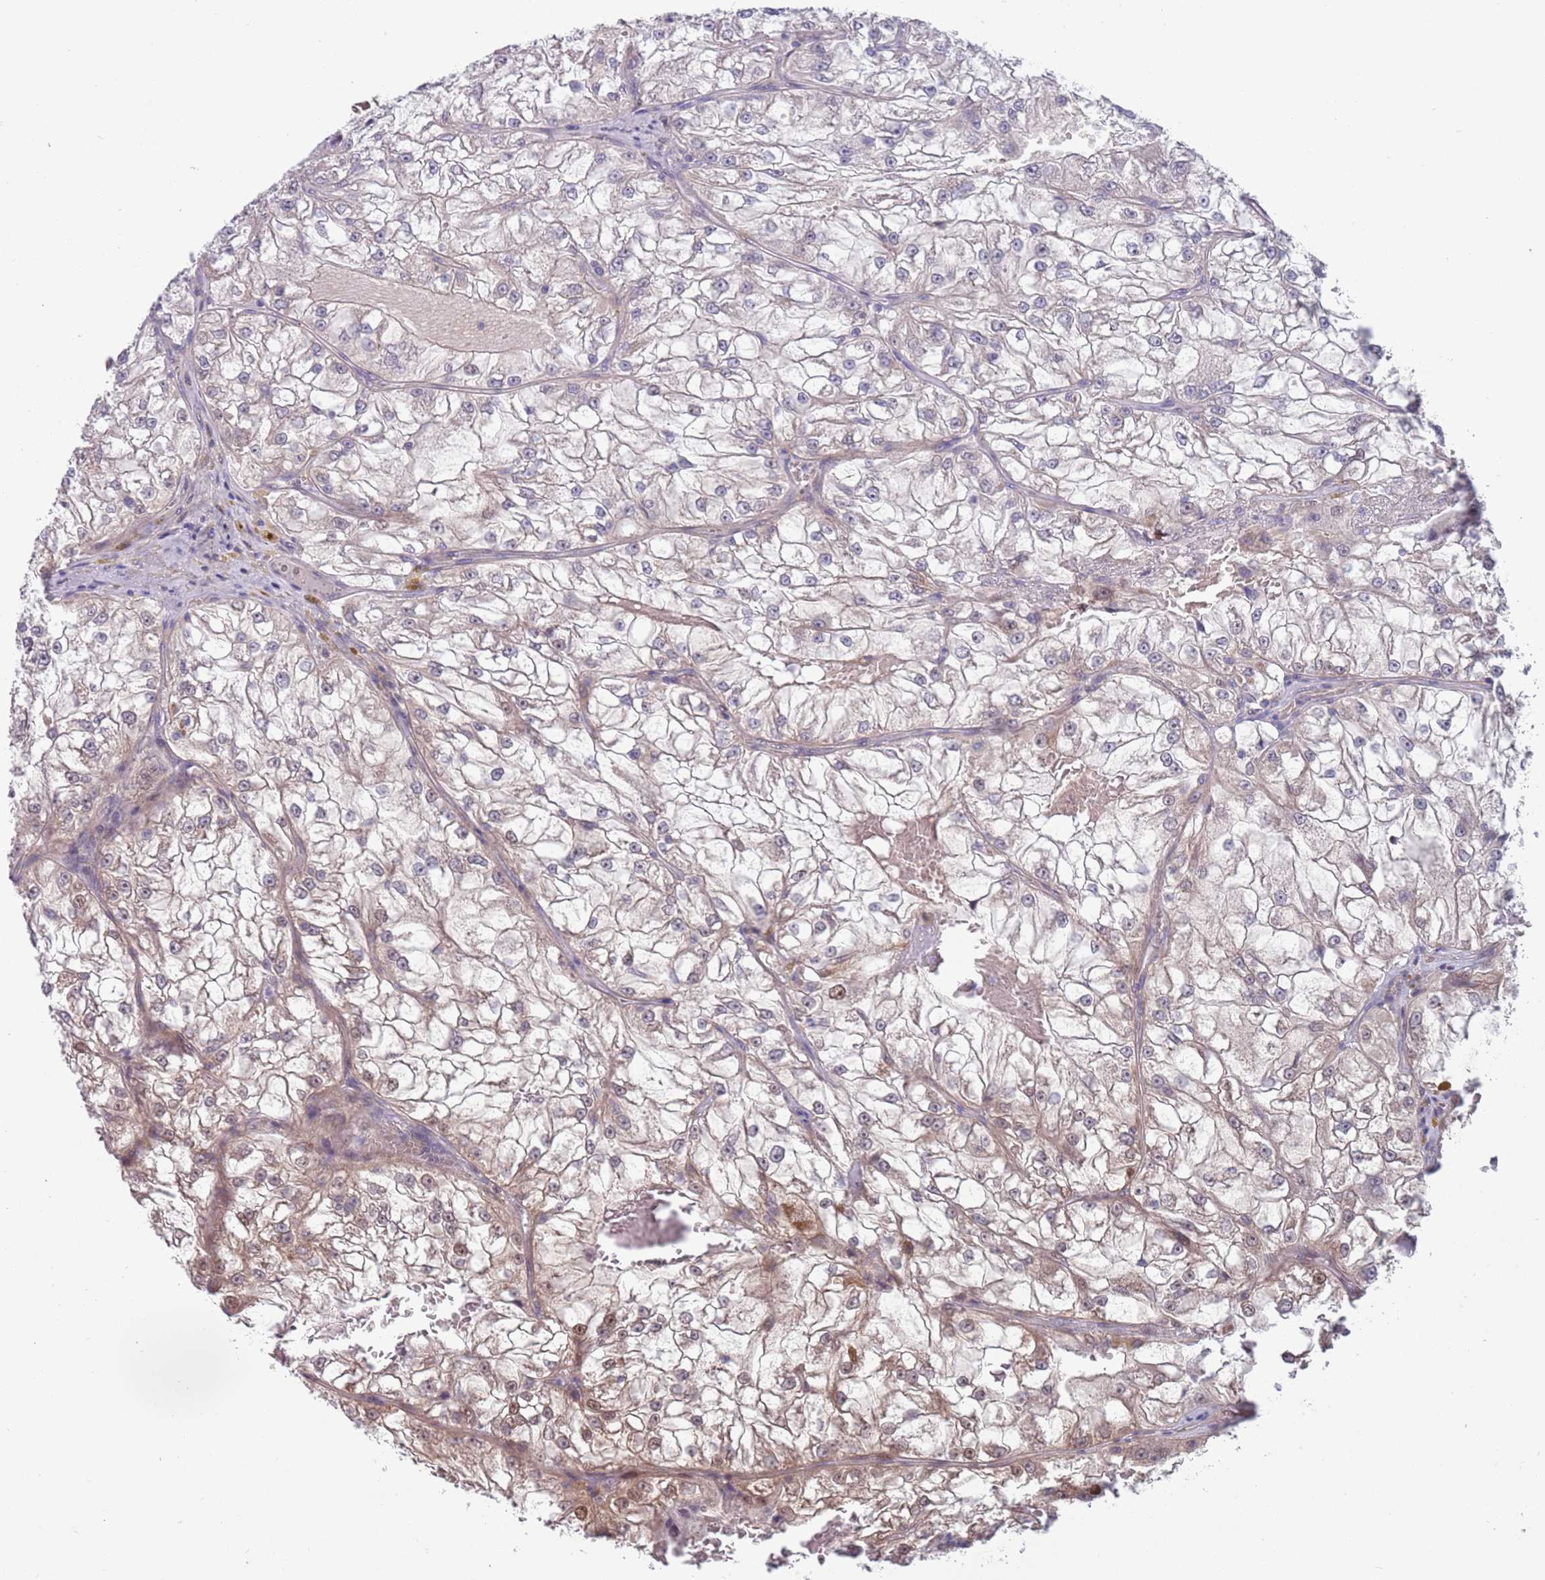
{"staining": {"intensity": "negative", "quantity": "none", "location": "none"}, "tissue": "renal cancer", "cell_type": "Tumor cells", "image_type": "cancer", "snomed": [{"axis": "morphology", "description": "Adenocarcinoma, NOS"}, {"axis": "topography", "description": "Kidney"}], "caption": "Micrograph shows no protein positivity in tumor cells of renal cancer tissue.", "gene": "CLNS1A", "patient": {"sex": "female", "age": 72}}